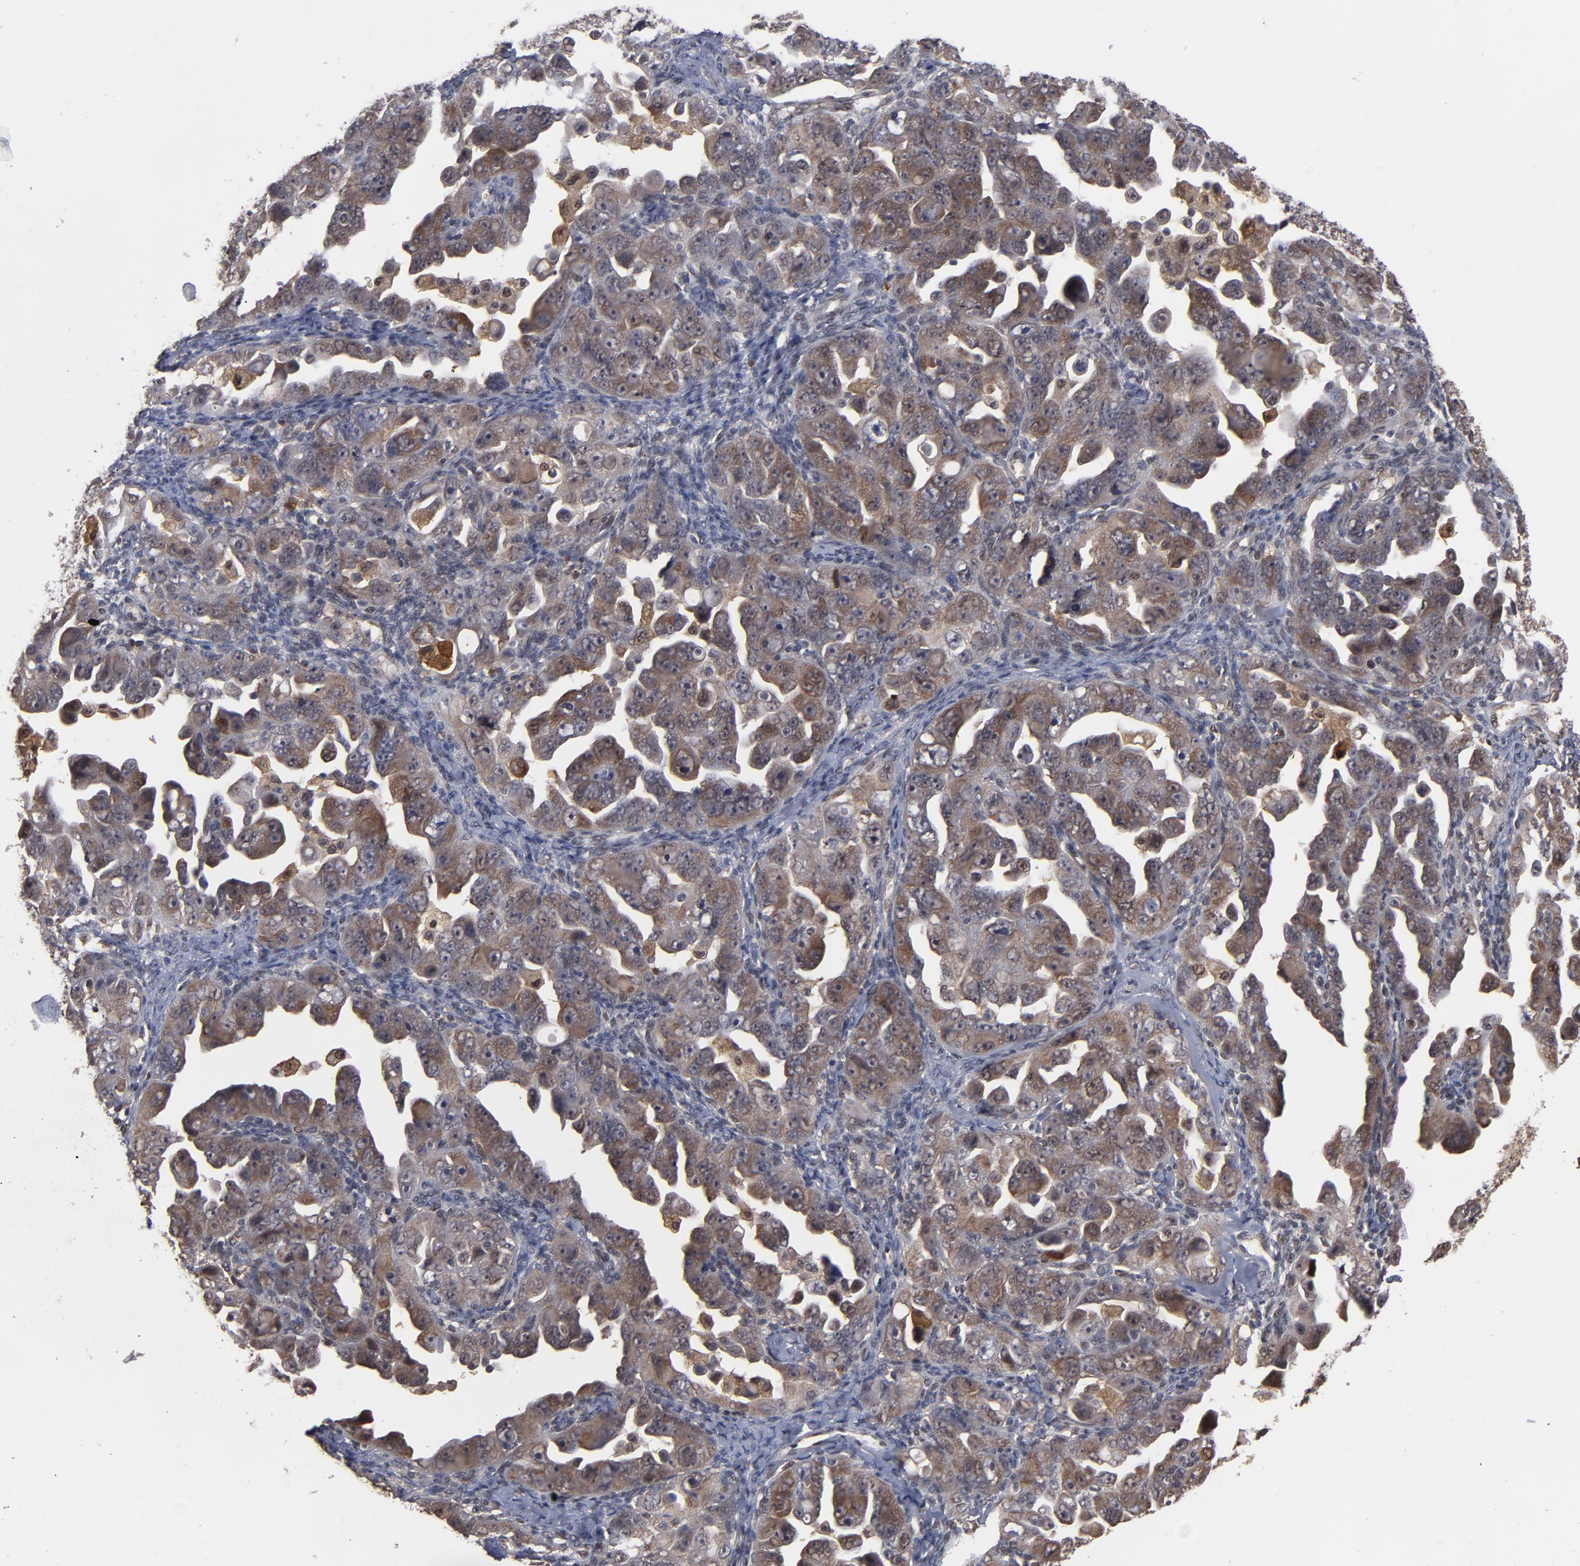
{"staining": {"intensity": "moderate", "quantity": "25%-75%", "location": "cytoplasmic/membranous"}, "tissue": "ovarian cancer", "cell_type": "Tumor cells", "image_type": "cancer", "snomed": [{"axis": "morphology", "description": "Cystadenocarcinoma, serous, NOS"}, {"axis": "topography", "description": "Ovary"}], "caption": "Serous cystadenocarcinoma (ovarian) stained for a protein (brown) shows moderate cytoplasmic/membranous positive expression in approximately 25%-75% of tumor cells.", "gene": "HUWE1", "patient": {"sex": "female", "age": 66}}